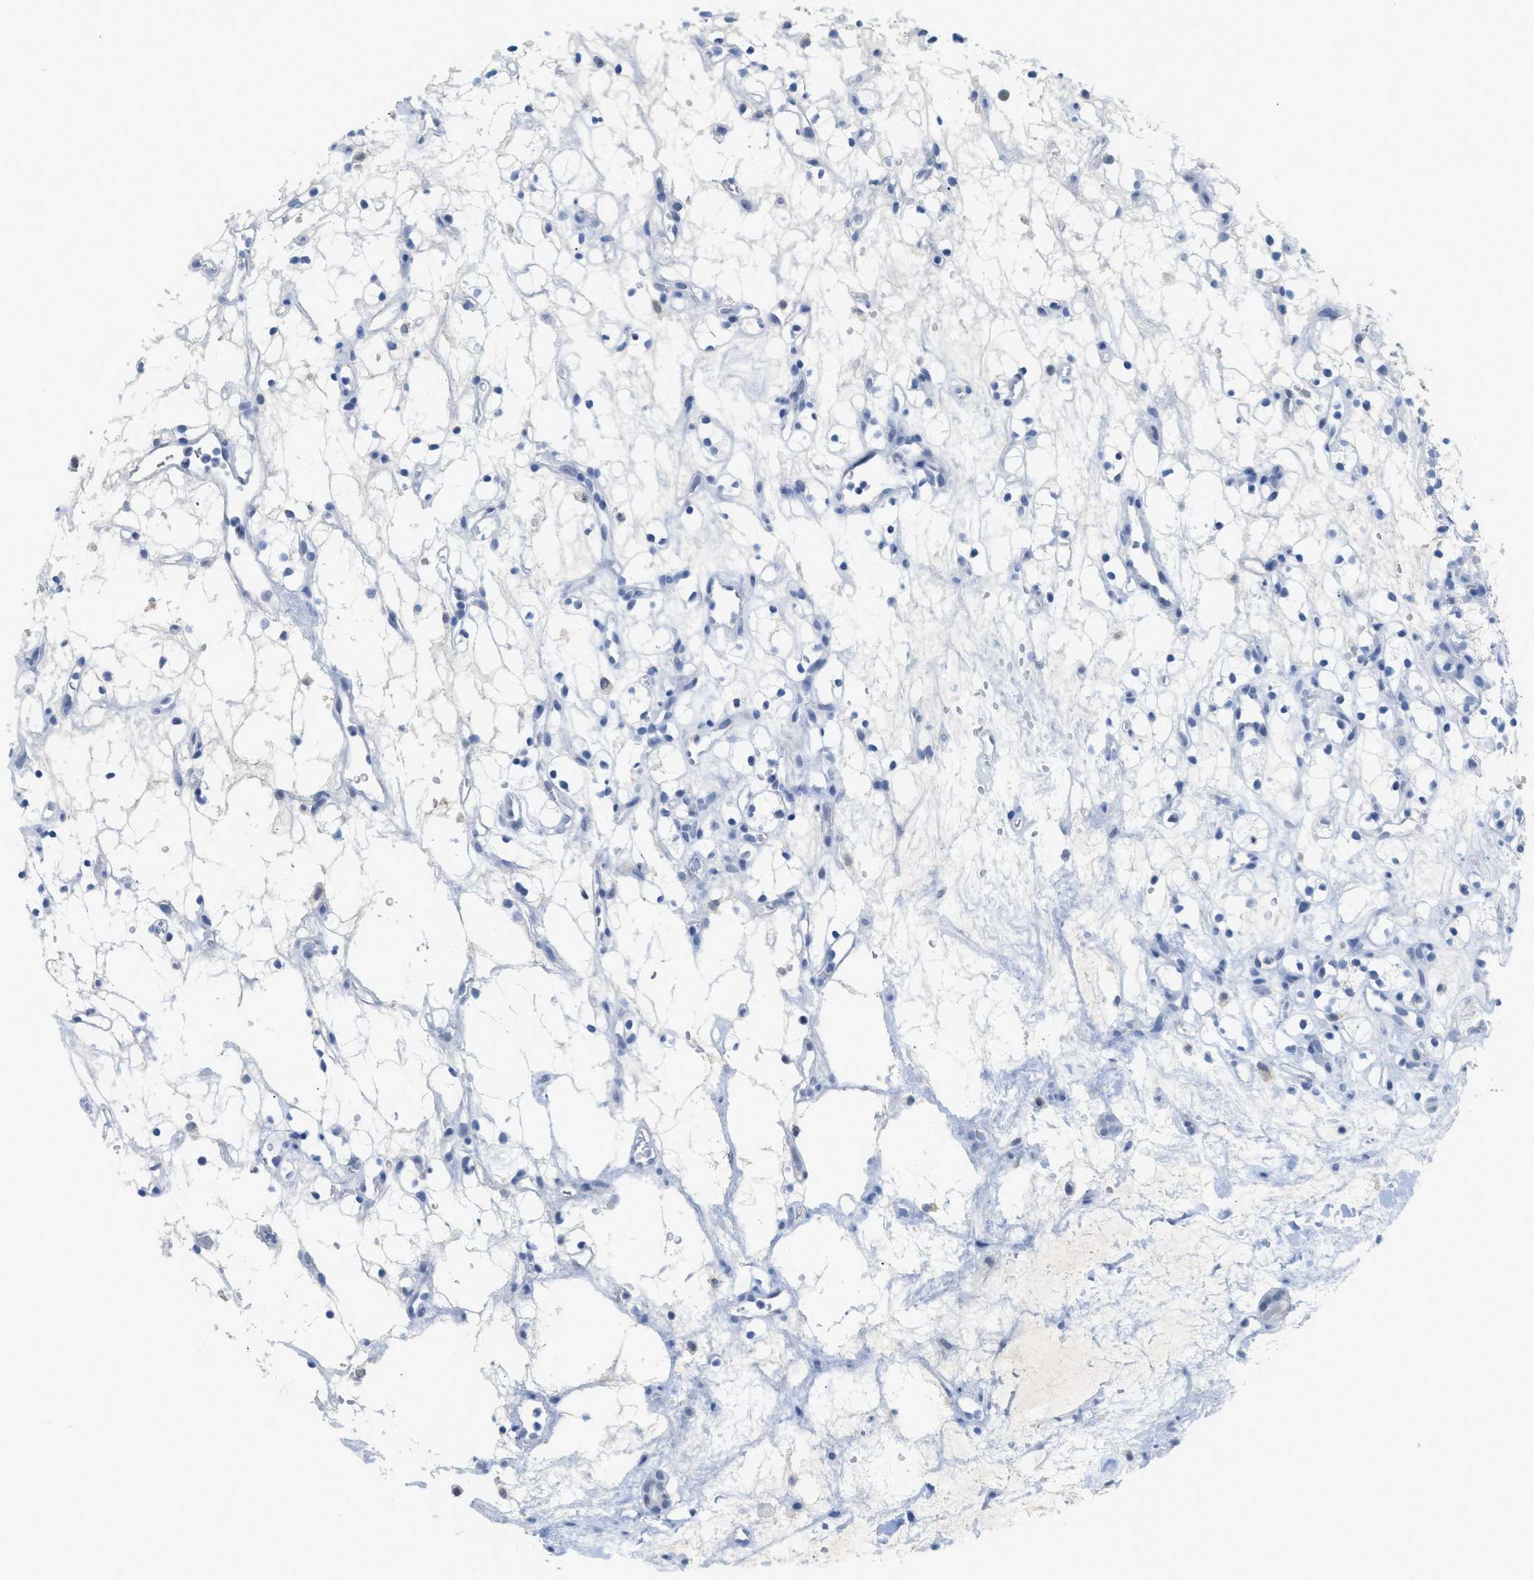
{"staining": {"intensity": "negative", "quantity": "none", "location": "none"}, "tissue": "renal cancer", "cell_type": "Tumor cells", "image_type": "cancer", "snomed": [{"axis": "morphology", "description": "Adenocarcinoma, NOS"}, {"axis": "topography", "description": "Kidney"}], "caption": "Immunohistochemical staining of human renal adenocarcinoma demonstrates no significant staining in tumor cells. (DAB IHC visualized using brightfield microscopy, high magnification).", "gene": "HSF2", "patient": {"sex": "female", "age": 60}}